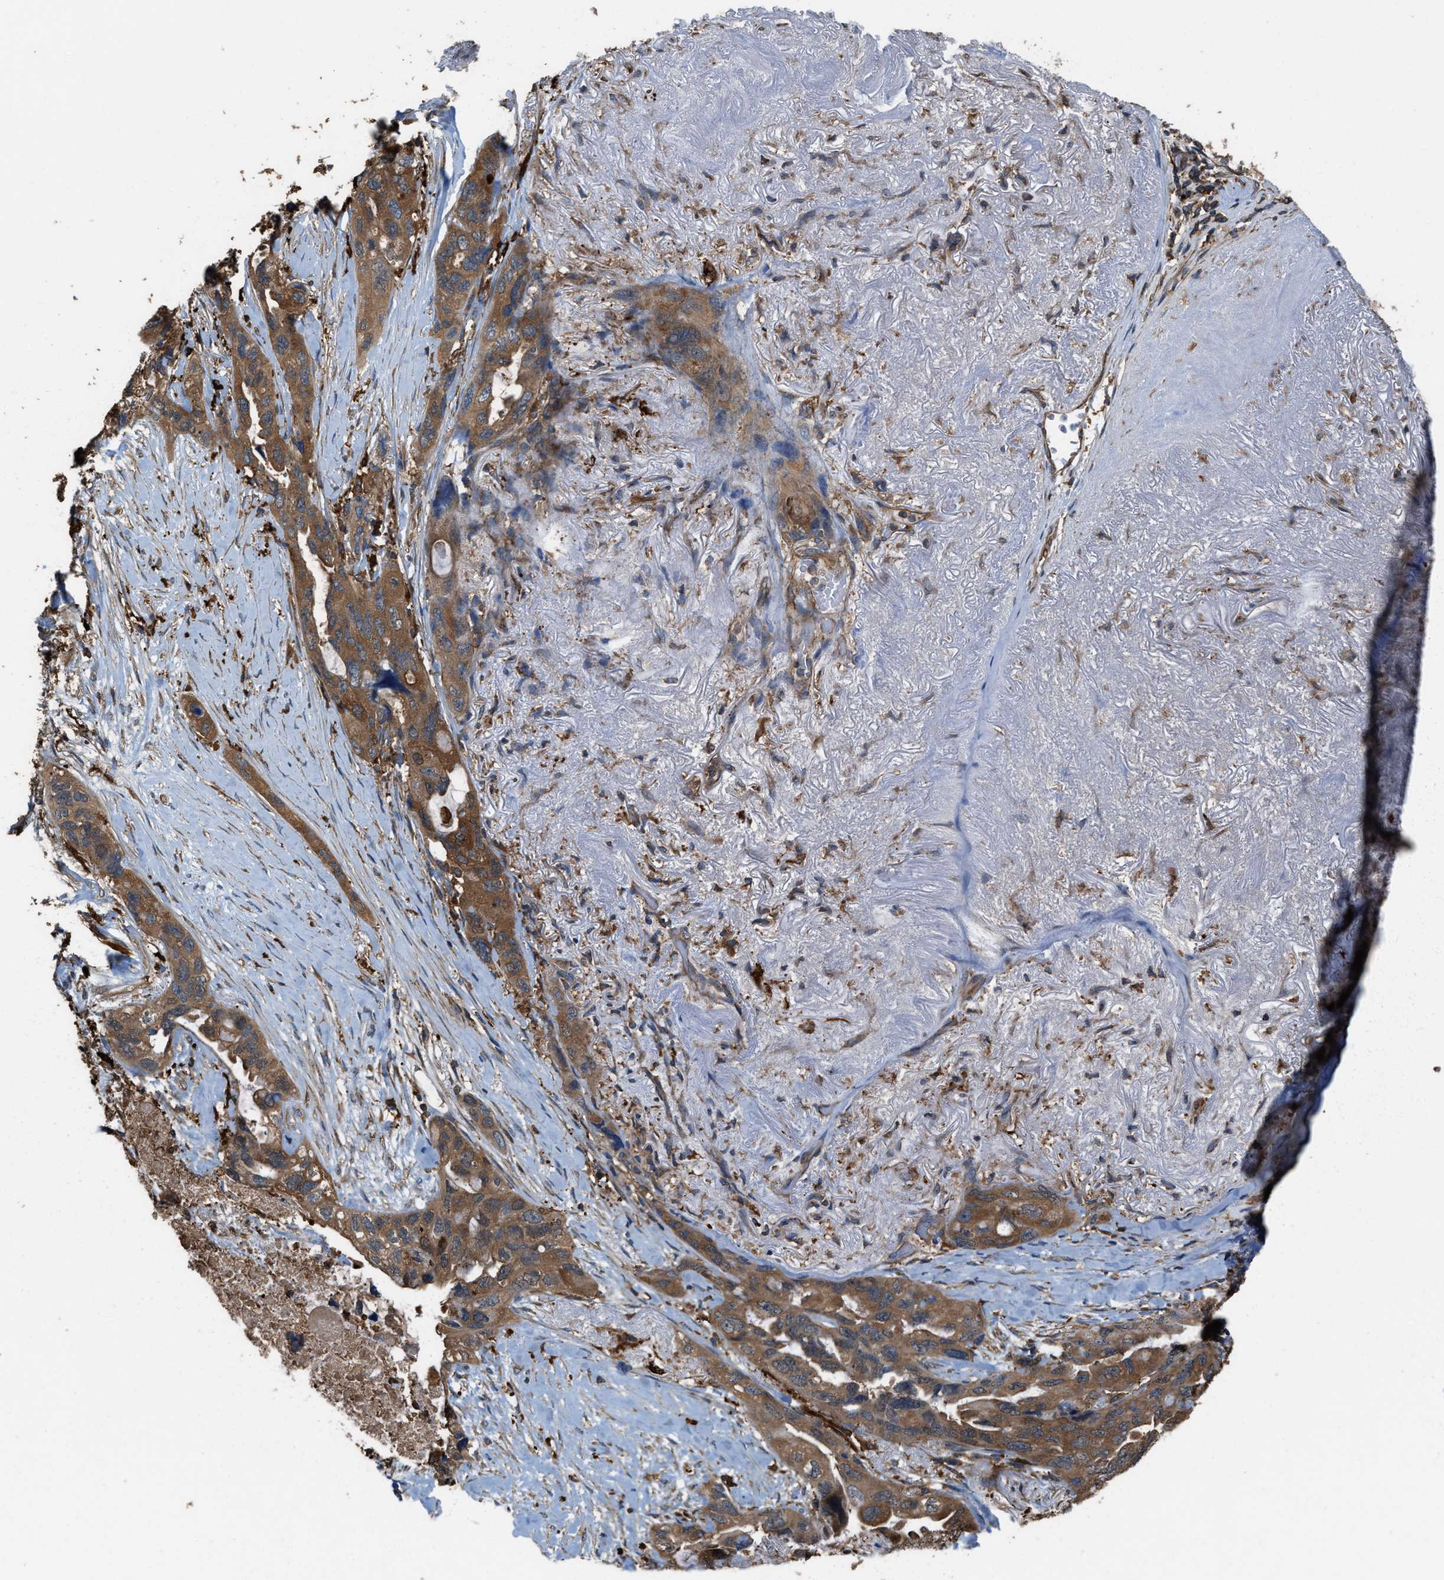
{"staining": {"intensity": "moderate", "quantity": ">75%", "location": "cytoplasmic/membranous"}, "tissue": "lung cancer", "cell_type": "Tumor cells", "image_type": "cancer", "snomed": [{"axis": "morphology", "description": "Squamous cell carcinoma, NOS"}, {"axis": "topography", "description": "Lung"}], "caption": "Moderate cytoplasmic/membranous protein positivity is seen in about >75% of tumor cells in lung squamous cell carcinoma.", "gene": "ATIC", "patient": {"sex": "female", "age": 73}}